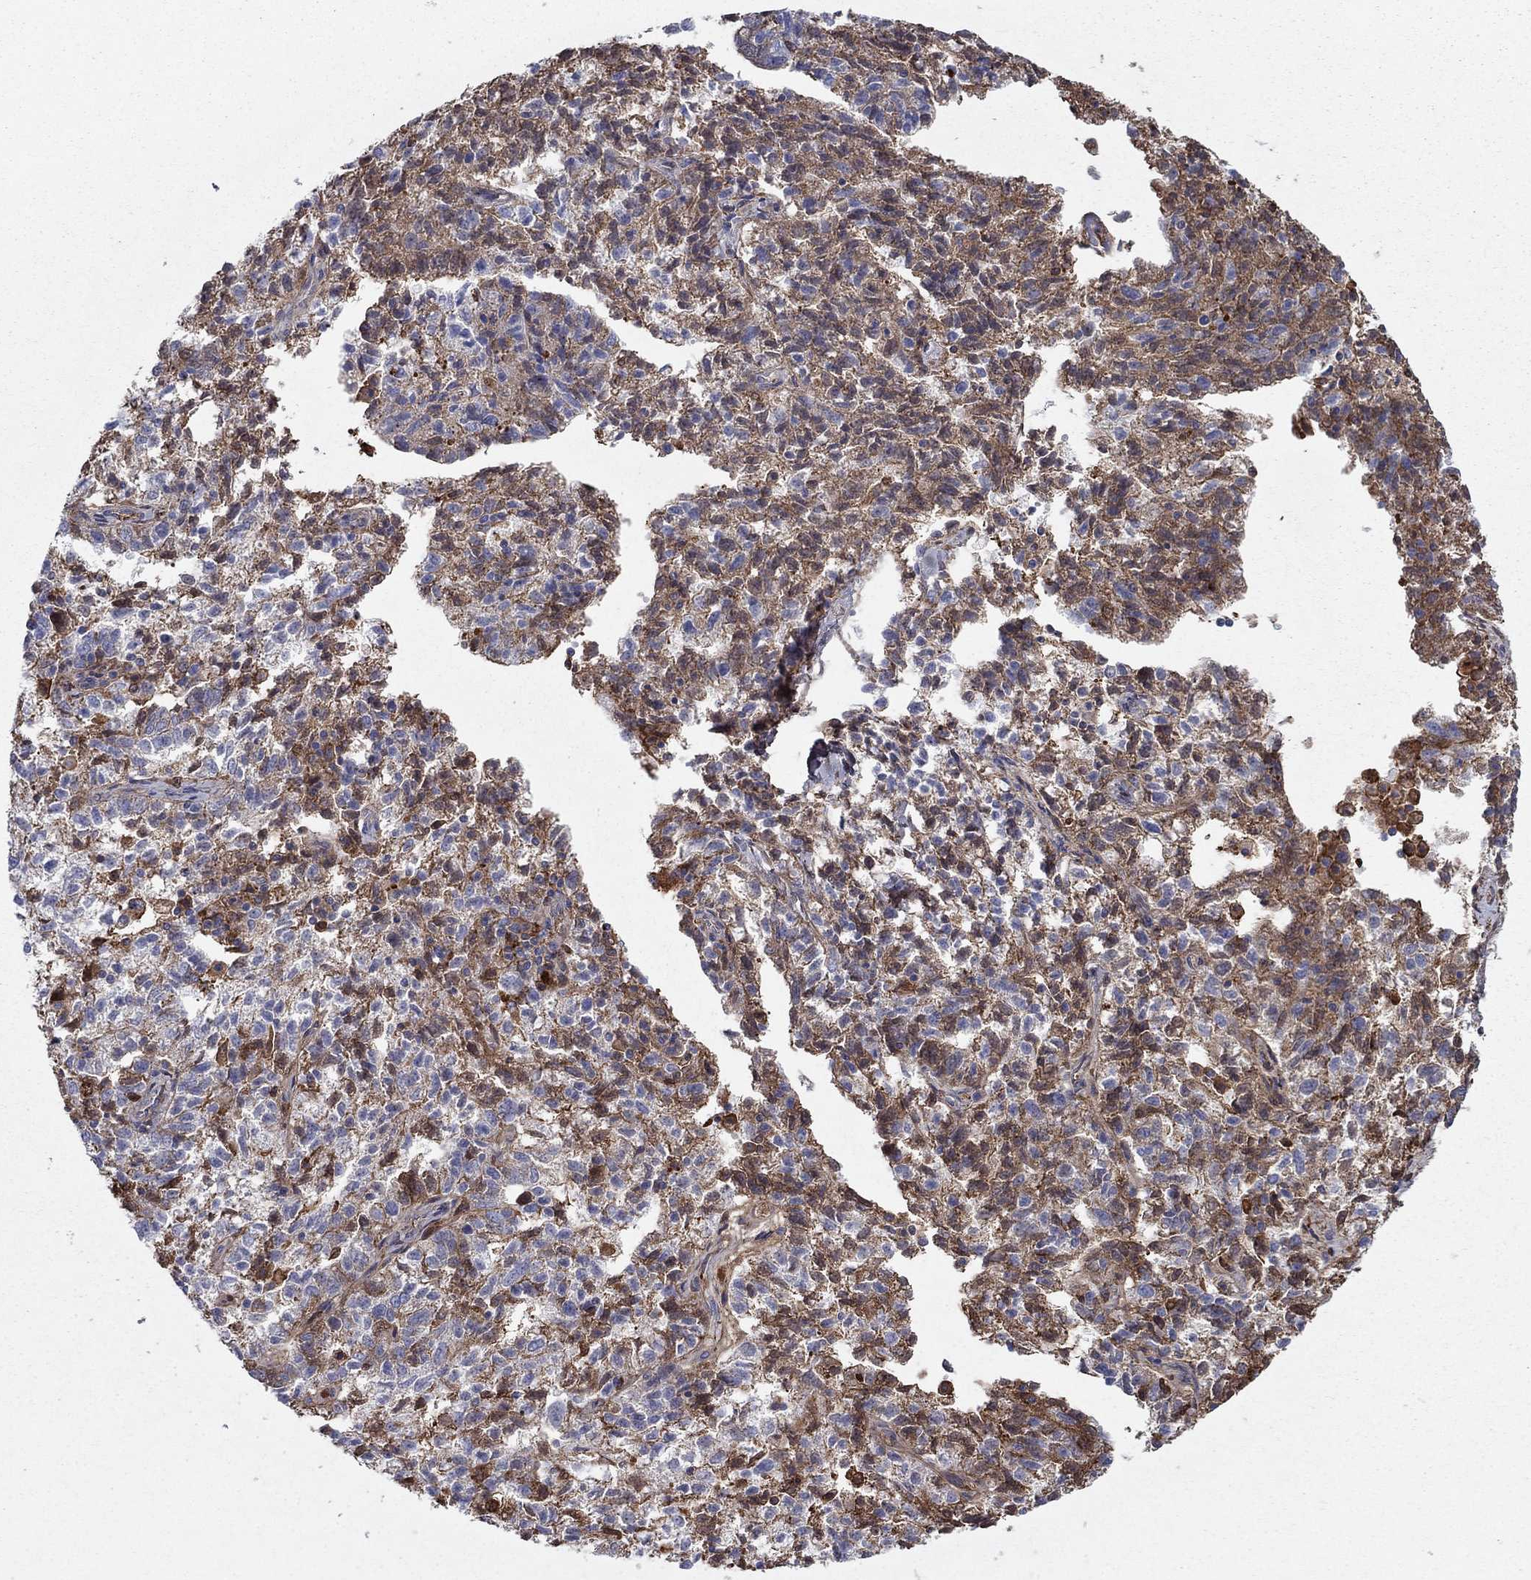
{"staining": {"intensity": "moderate", "quantity": "25%-75%", "location": "cytoplasmic/membranous"}, "tissue": "ovarian cancer", "cell_type": "Tumor cells", "image_type": "cancer", "snomed": [{"axis": "morphology", "description": "Cystadenocarcinoma, serous, NOS"}, {"axis": "topography", "description": "Ovary"}], "caption": "Immunohistochemistry (IHC) of ovarian cancer (serous cystadenocarcinoma) reveals medium levels of moderate cytoplasmic/membranous staining in approximately 25%-75% of tumor cells.", "gene": "HPX", "patient": {"sex": "female", "age": 71}}